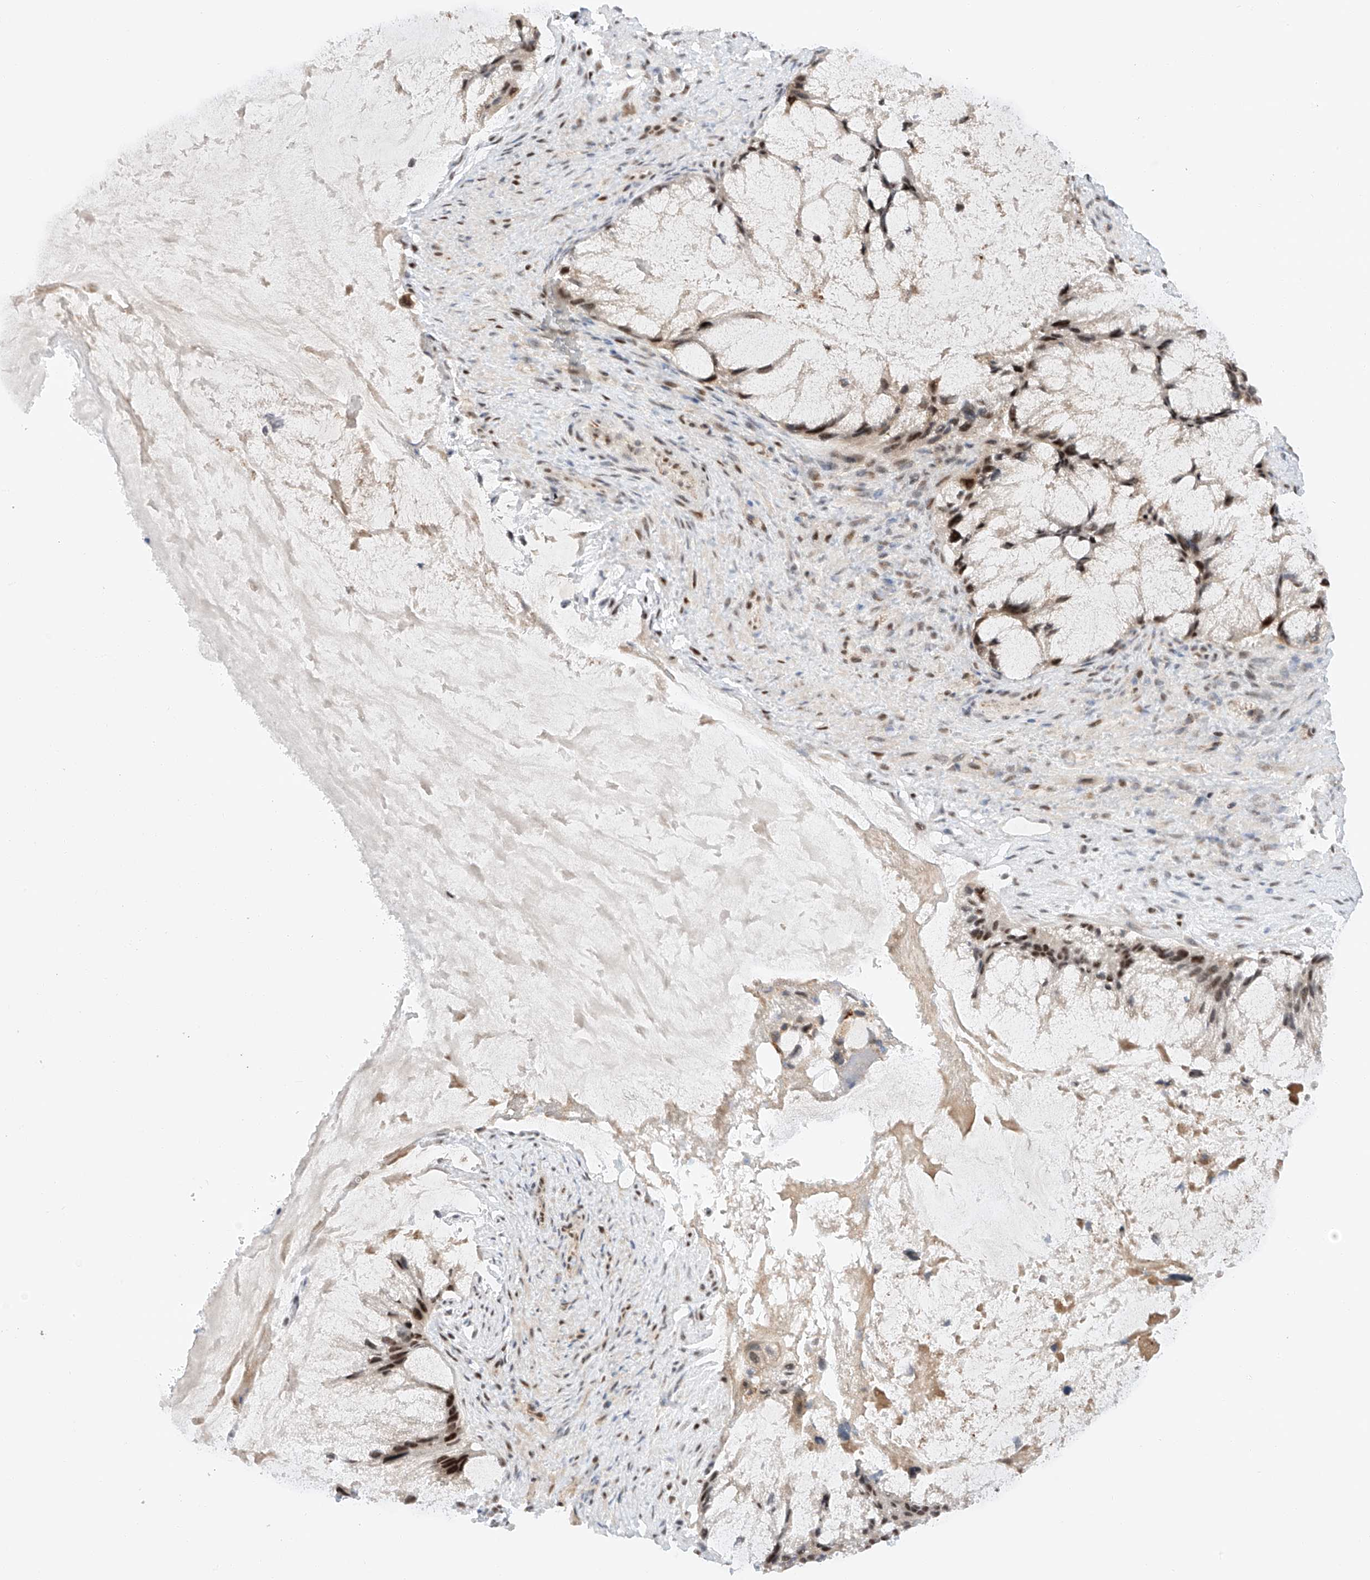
{"staining": {"intensity": "strong", "quantity": ">75%", "location": "nuclear"}, "tissue": "ovarian cancer", "cell_type": "Tumor cells", "image_type": "cancer", "snomed": [{"axis": "morphology", "description": "Cystadenocarcinoma, mucinous, NOS"}, {"axis": "topography", "description": "Ovary"}], "caption": "Protein staining displays strong nuclear staining in approximately >75% of tumor cells in mucinous cystadenocarcinoma (ovarian).", "gene": "POGK", "patient": {"sex": "female", "age": 37}}